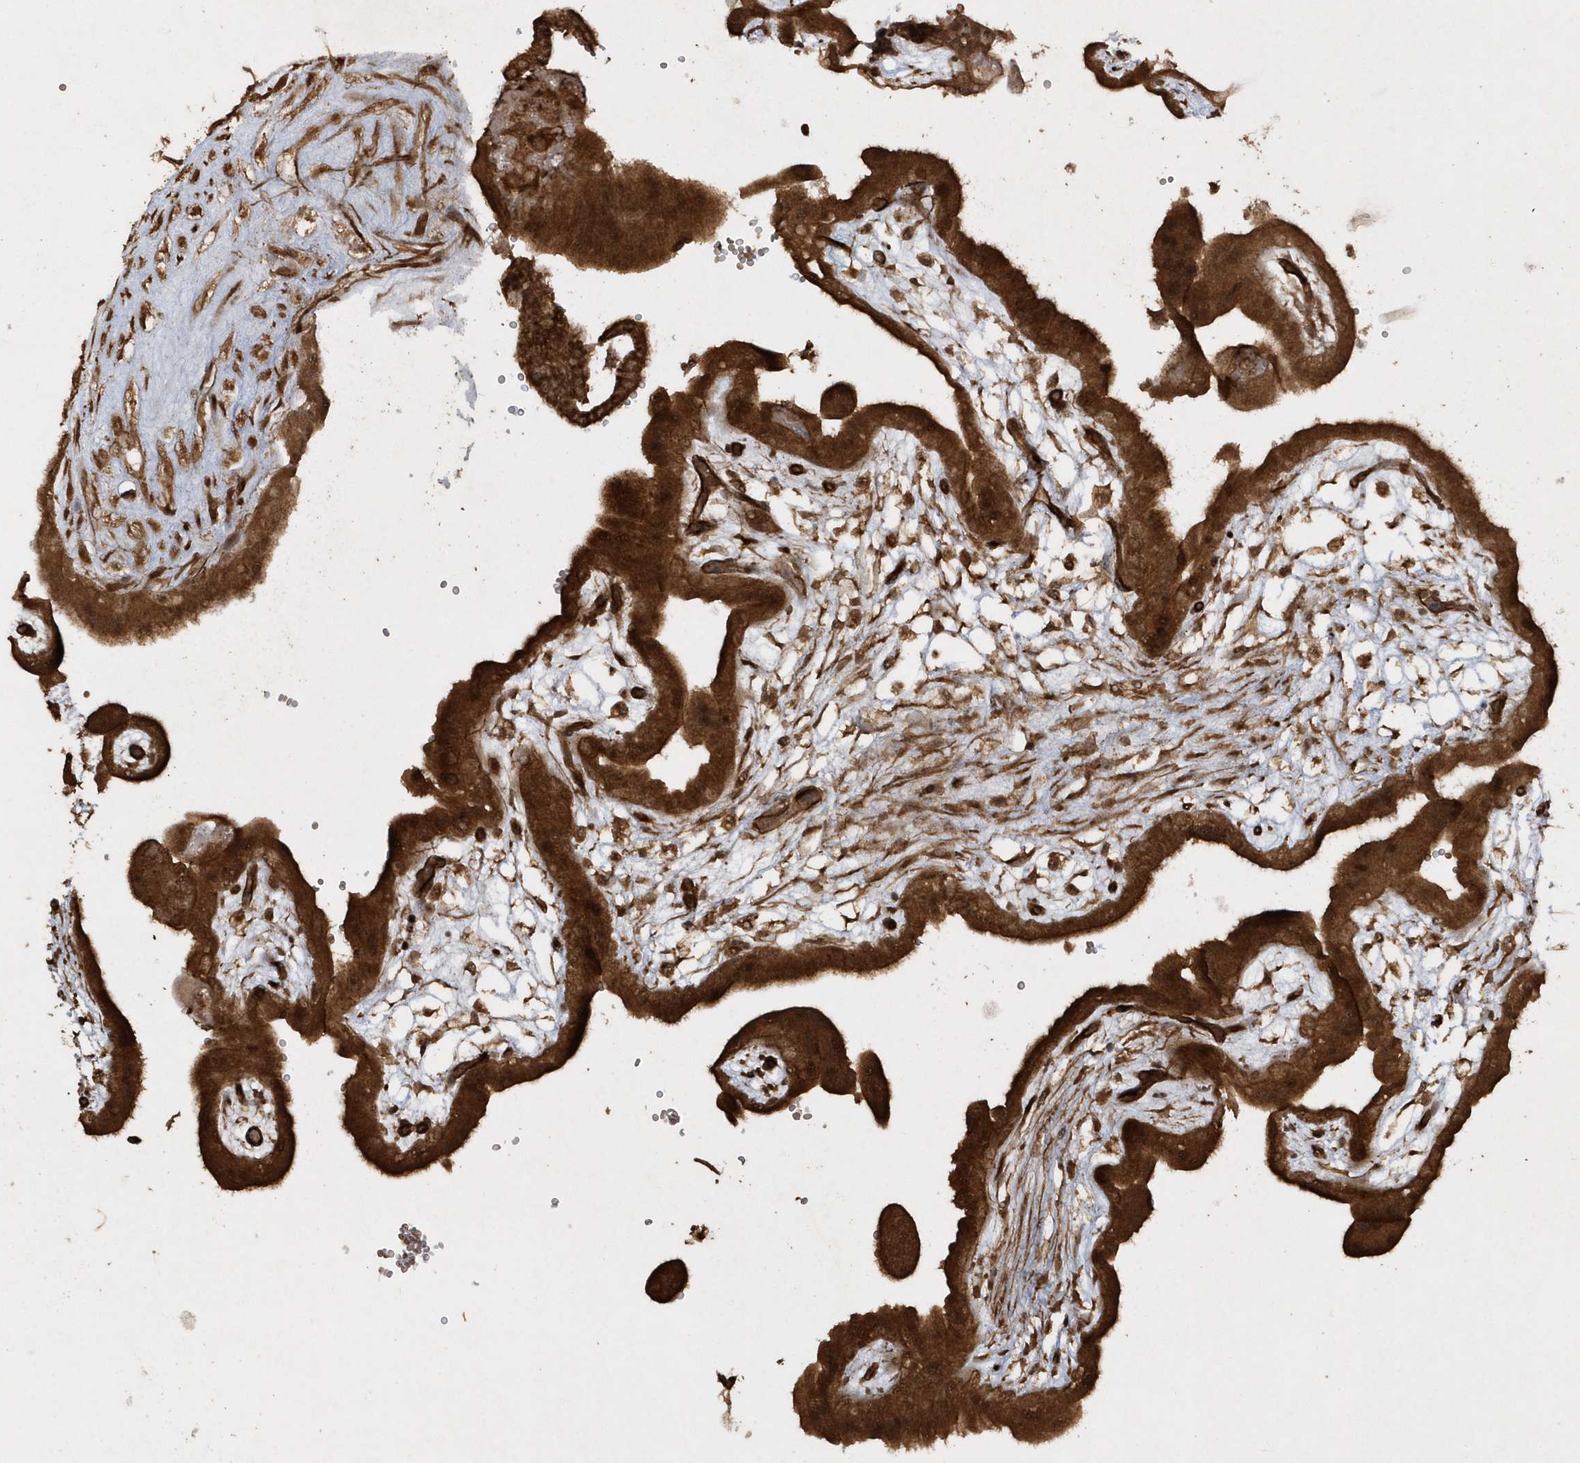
{"staining": {"intensity": "strong", "quantity": ">75%", "location": "cytoplasmic/membranous"}, "tissue": "placenta", "cell_type": "Decidual cells", "image_type": "normal", "snomed": [{"axis": "morphology", "description": "Normal tissue, NOS"}, {"axis": "topography", "description": "Placenta"}], "caption": "The image reveals immunohistochemical staining of unremarkable placenta. There is strong cytoplasmic/membranous staining is seen in about >75% of decidual cells.", "gene": "AVPI1", "patient": {"sex": "female", "age": 18}}